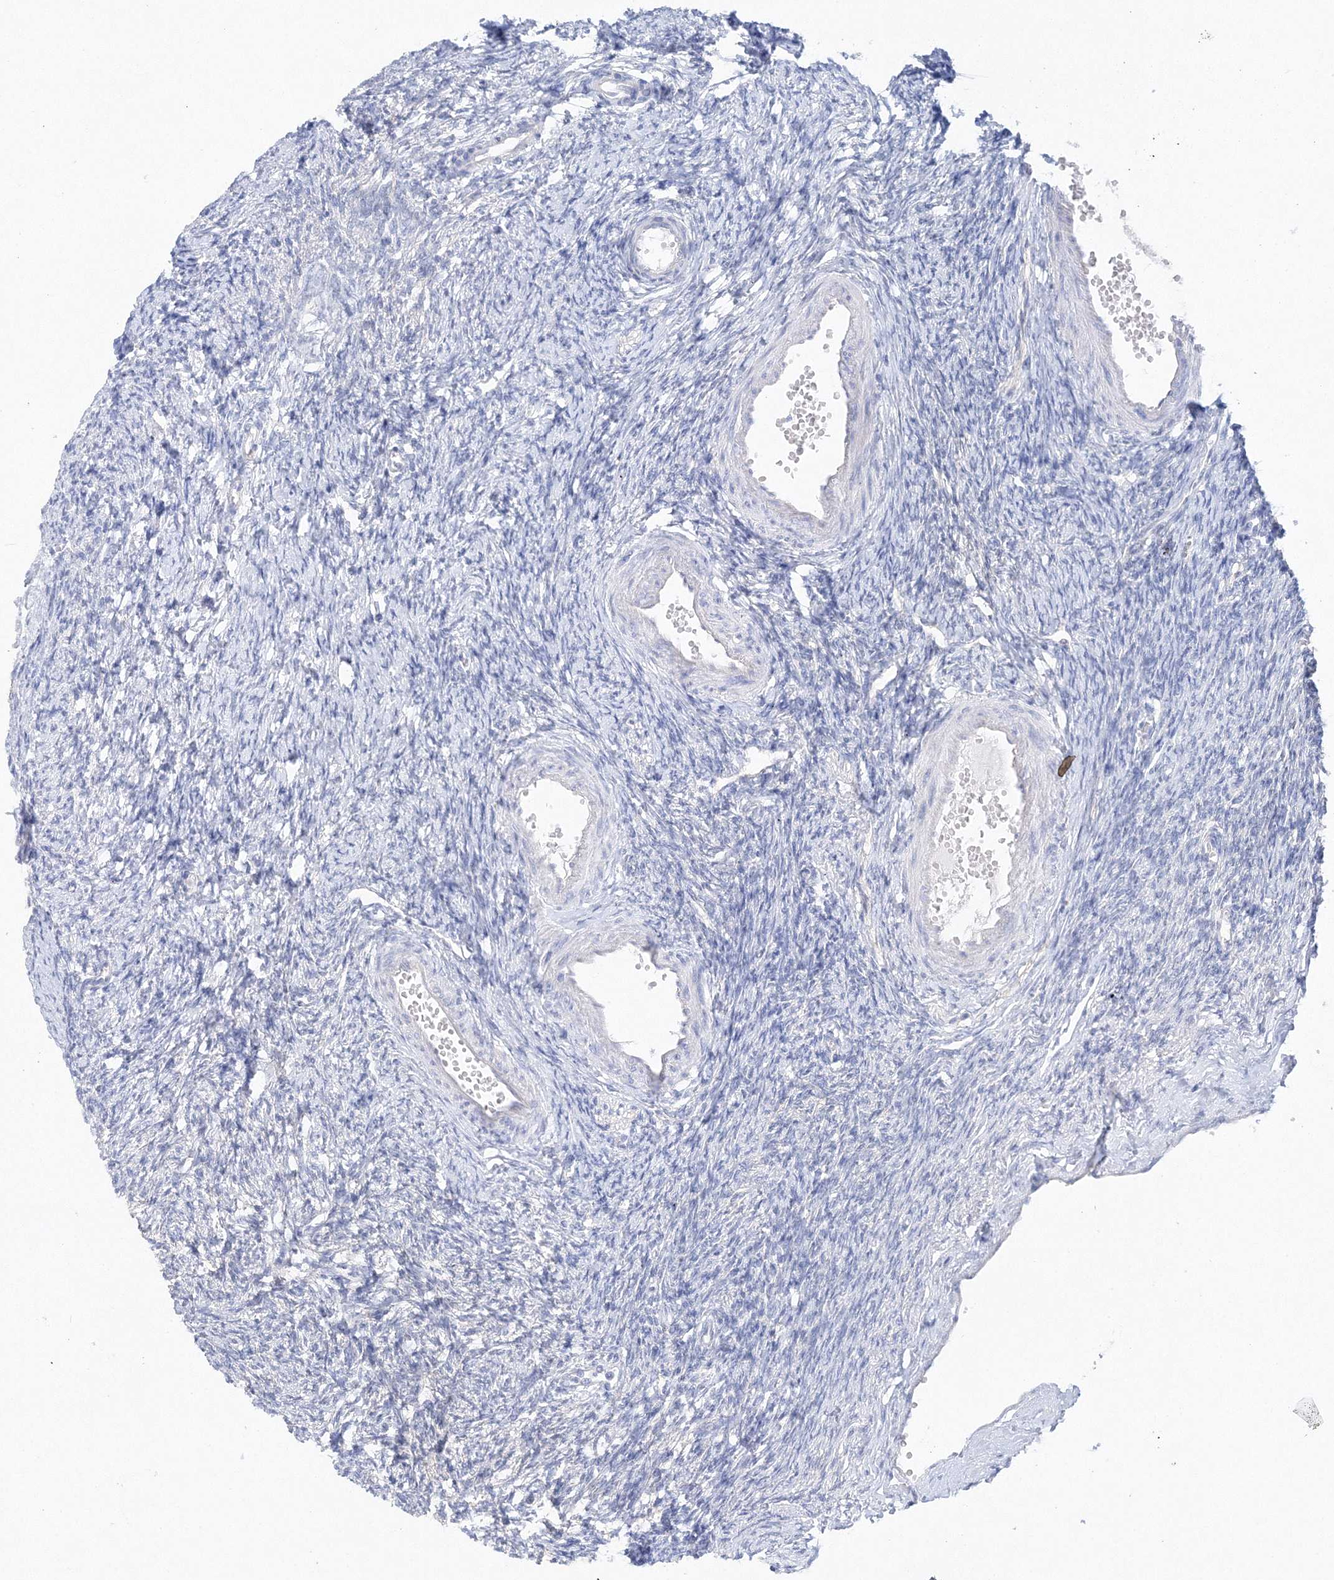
{"staining": {"intensity": "negative", "quantity": "none", "location": "none"}, "tissue": "ovary", "cell_type": "Ovarian stroma cells", "image_type": "normal", "snomed": [{"axis": "morphology", "description": "Normal tissue, NOS"}, {"axis": "morphology", "description": "Cyst, NOS"}, {"axis": "topography", "description": "Ovary"}], "caption": "Ovarian stroma cells show no significant staining in unremarkable ovary. Nuclei are stained in blue.", "gene": "HMGCS1", "patient": {"sex": "female", "age": 33}}